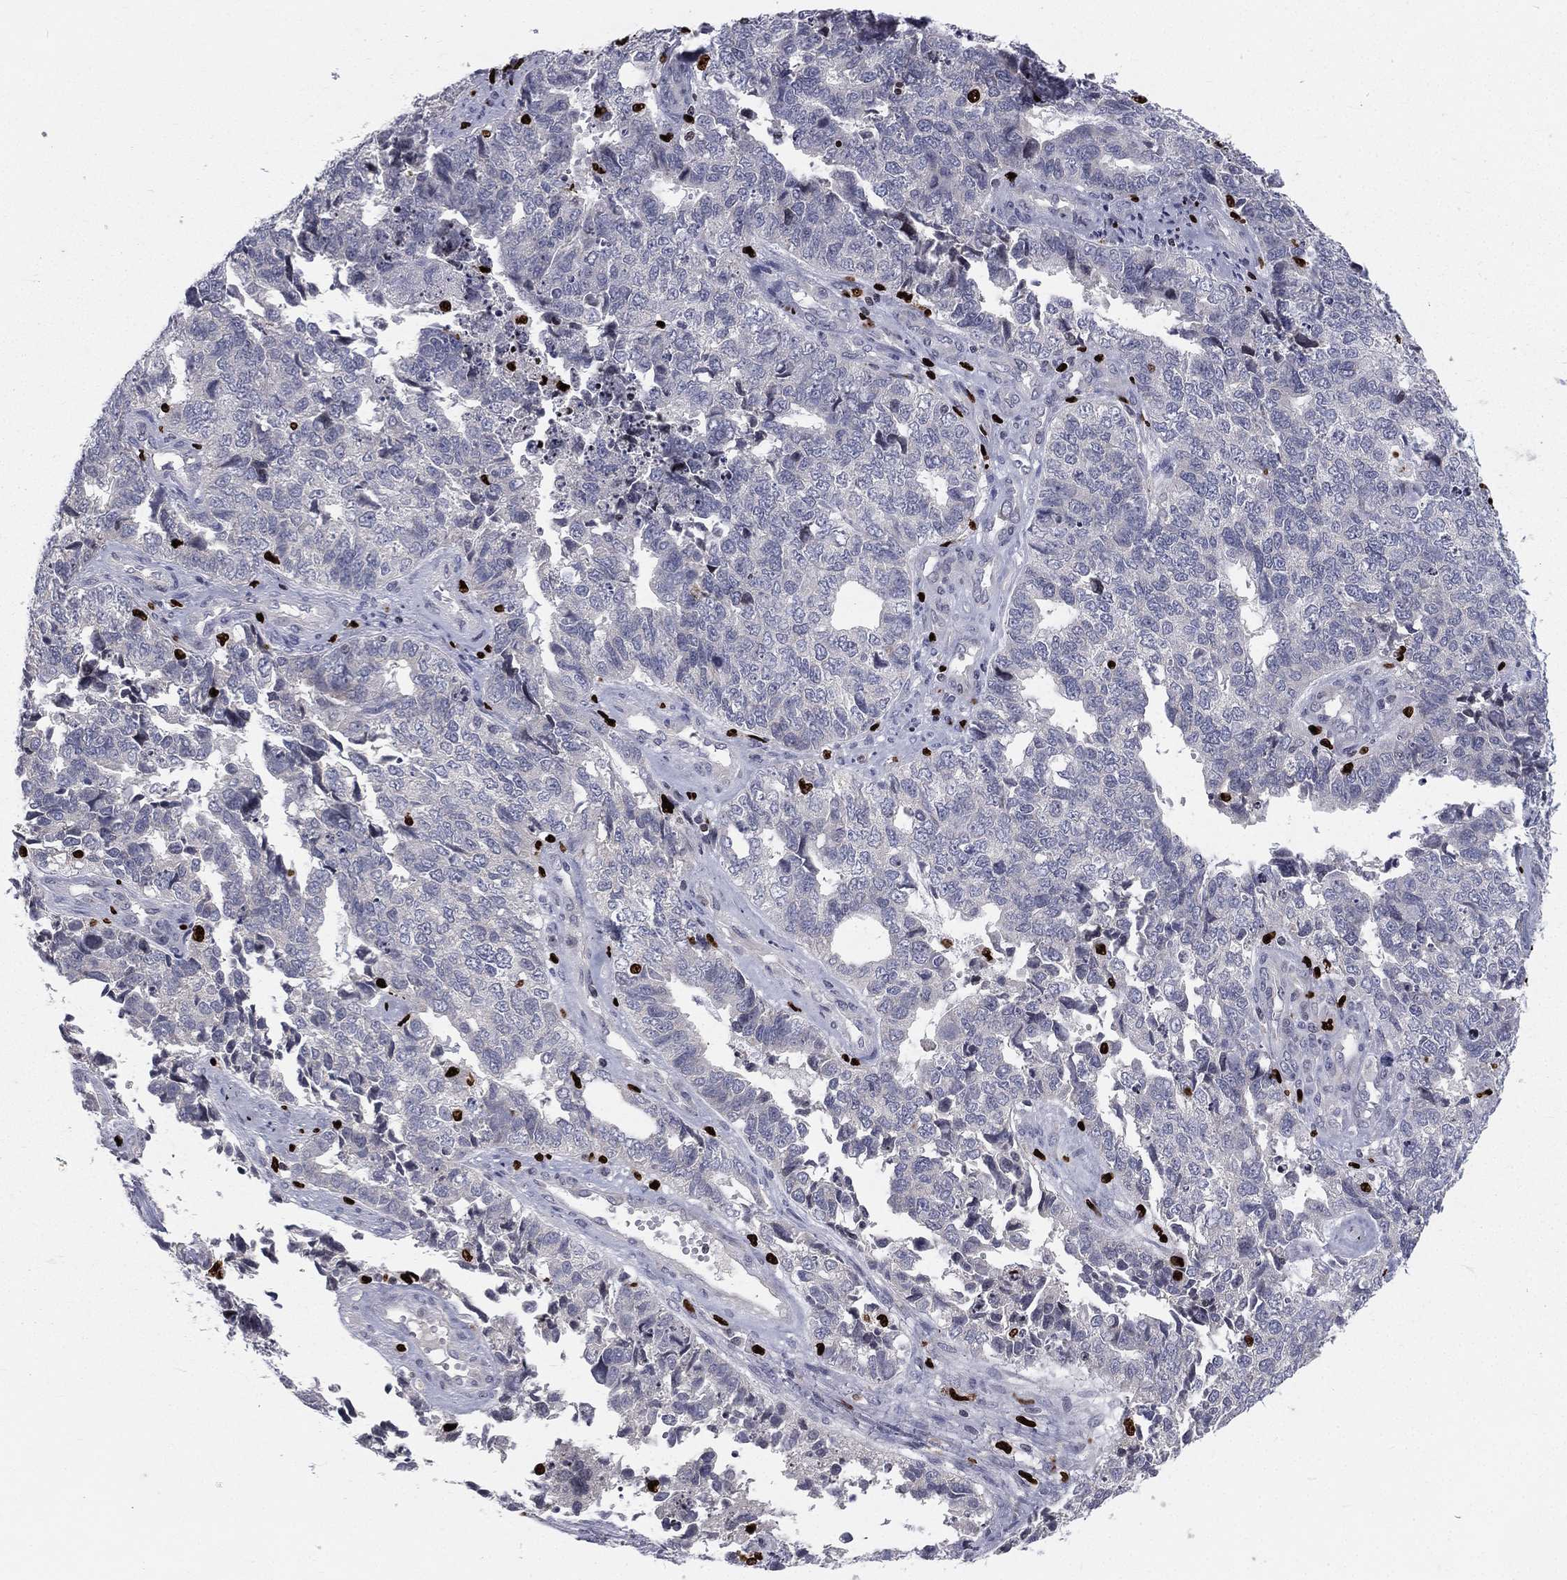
{"staining": {"intensity": "negative", "quantity": "none", "location": "none"}, "tissue": "cervical cancer", "cell_type": "Tumor cells", "image_type": "cancer", "snomed": [{"axis": "morphology", "description": "Squamous cell carcinoma, NOS"}, {"axis": "topography", "description": "Cervix"}], "caption": "This is a image of immunohistochemistry staining of cervical cancer (squamous cell carcinoma), which shows no expression in tumor cells. (Immunohistochemistry, brightfield microscopy, high magnification).", "gene": "MNDA", "patient": {"sex": "female", "age": 63}}